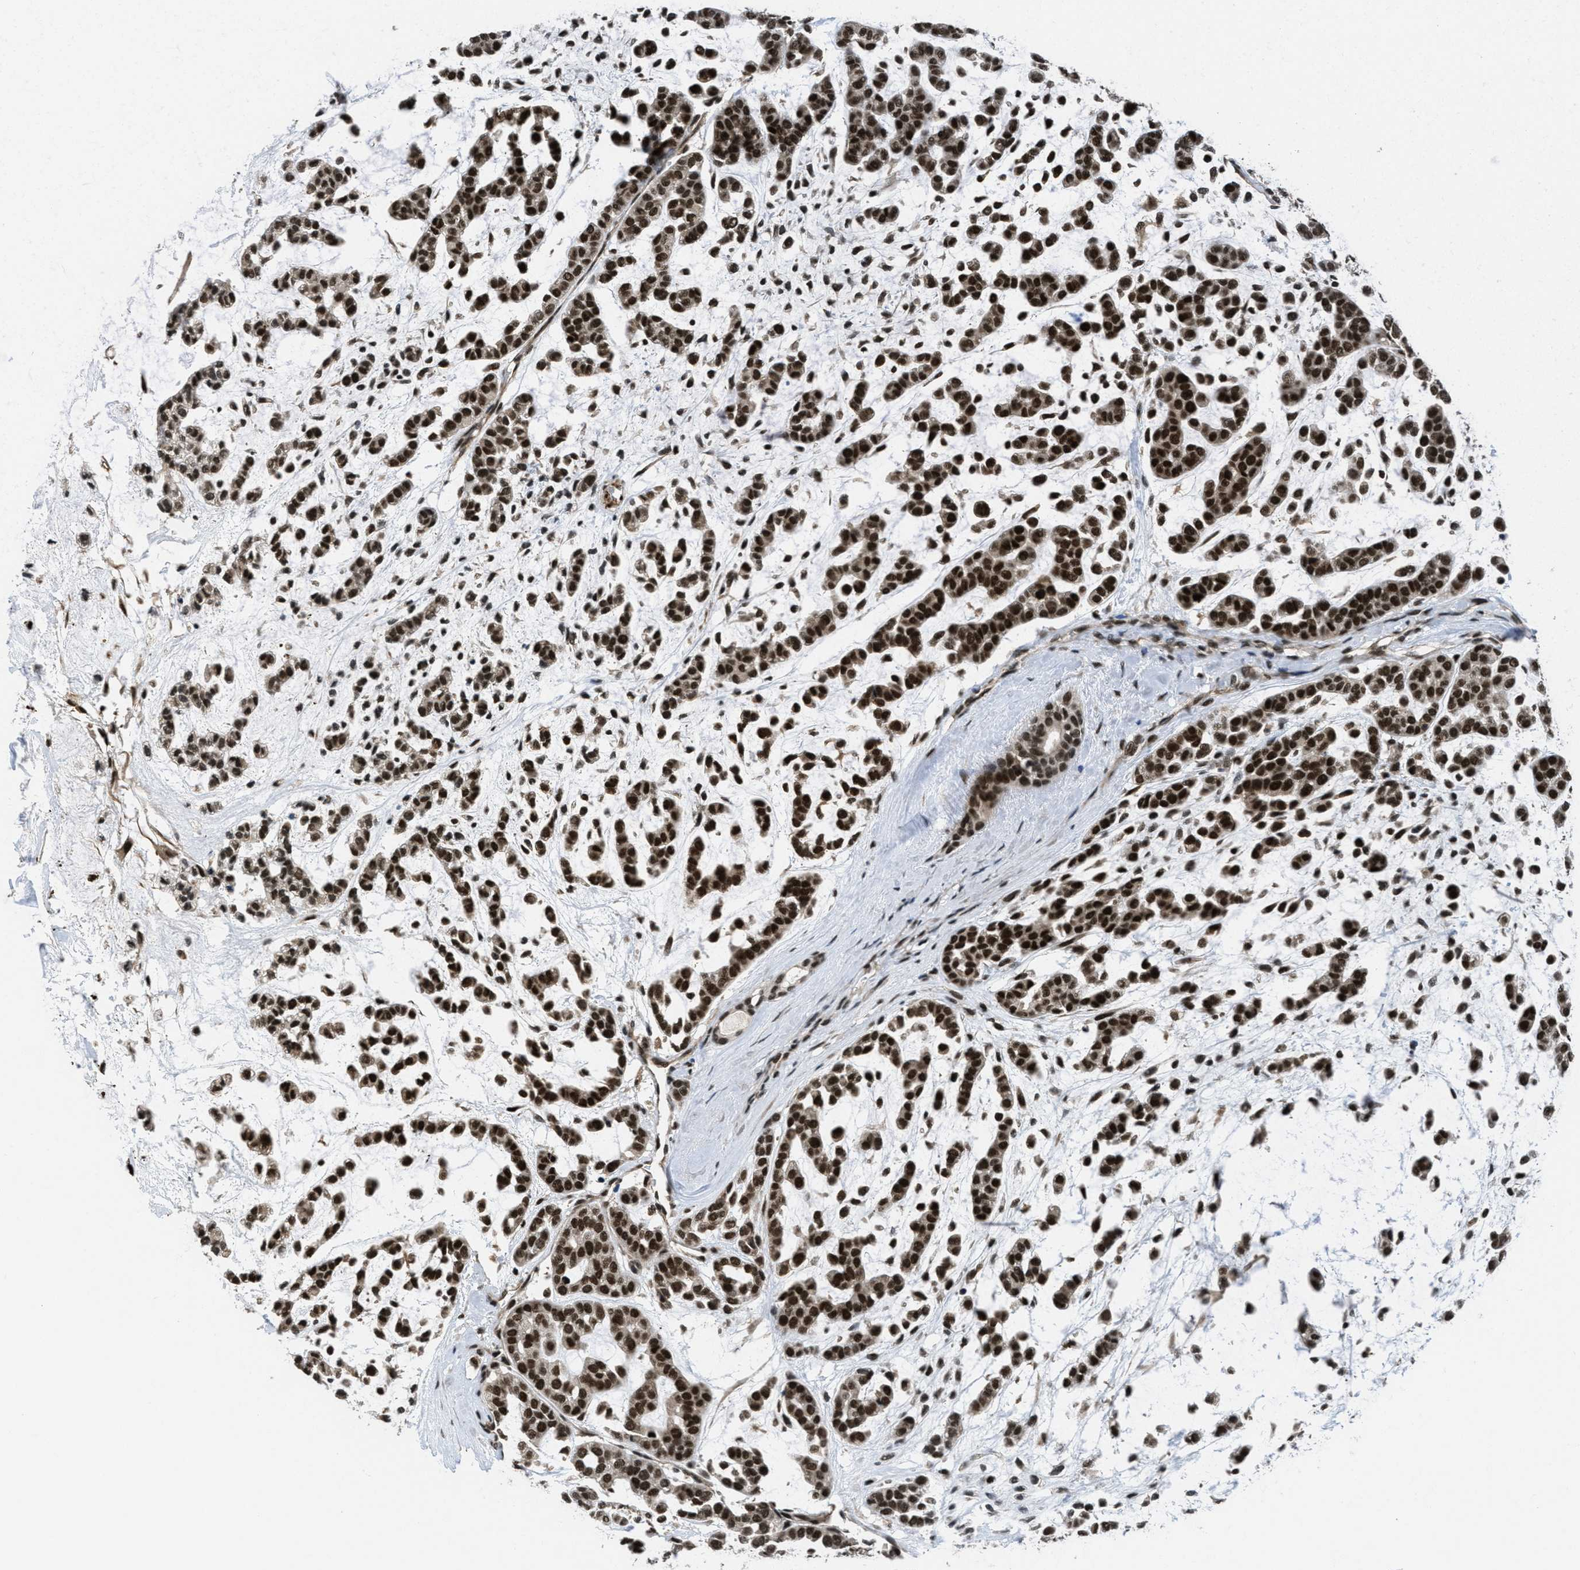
{"staining": {"intensity": "strong", "quantity": ">75%", "location": "cytoplasmic/membranous,nuclear"}, "tissue": "head and neck cancer", "cell_type": "Tumor cells", "image_type": "cancer", "snomed": [{"axis": "morphology", "description": "Adenocarcinoma, NOS"}, {"axis": "morphology", "description": "Adenoma, NOS"}, {"axis": "topography", "description": "Head-Neck"}], "caption": "Head and neck cancer stained with DAB (3,3'-diaminobenzidine) IHC exhibits high levels of strong cytoplasmic/membranous and nuclear expression in about >75% of tumor cells. The protein is shown in brown color, while the nuclei are stained blue.", "gene": "CUL4B", "patient": {"sex": "female", "age": 55}}